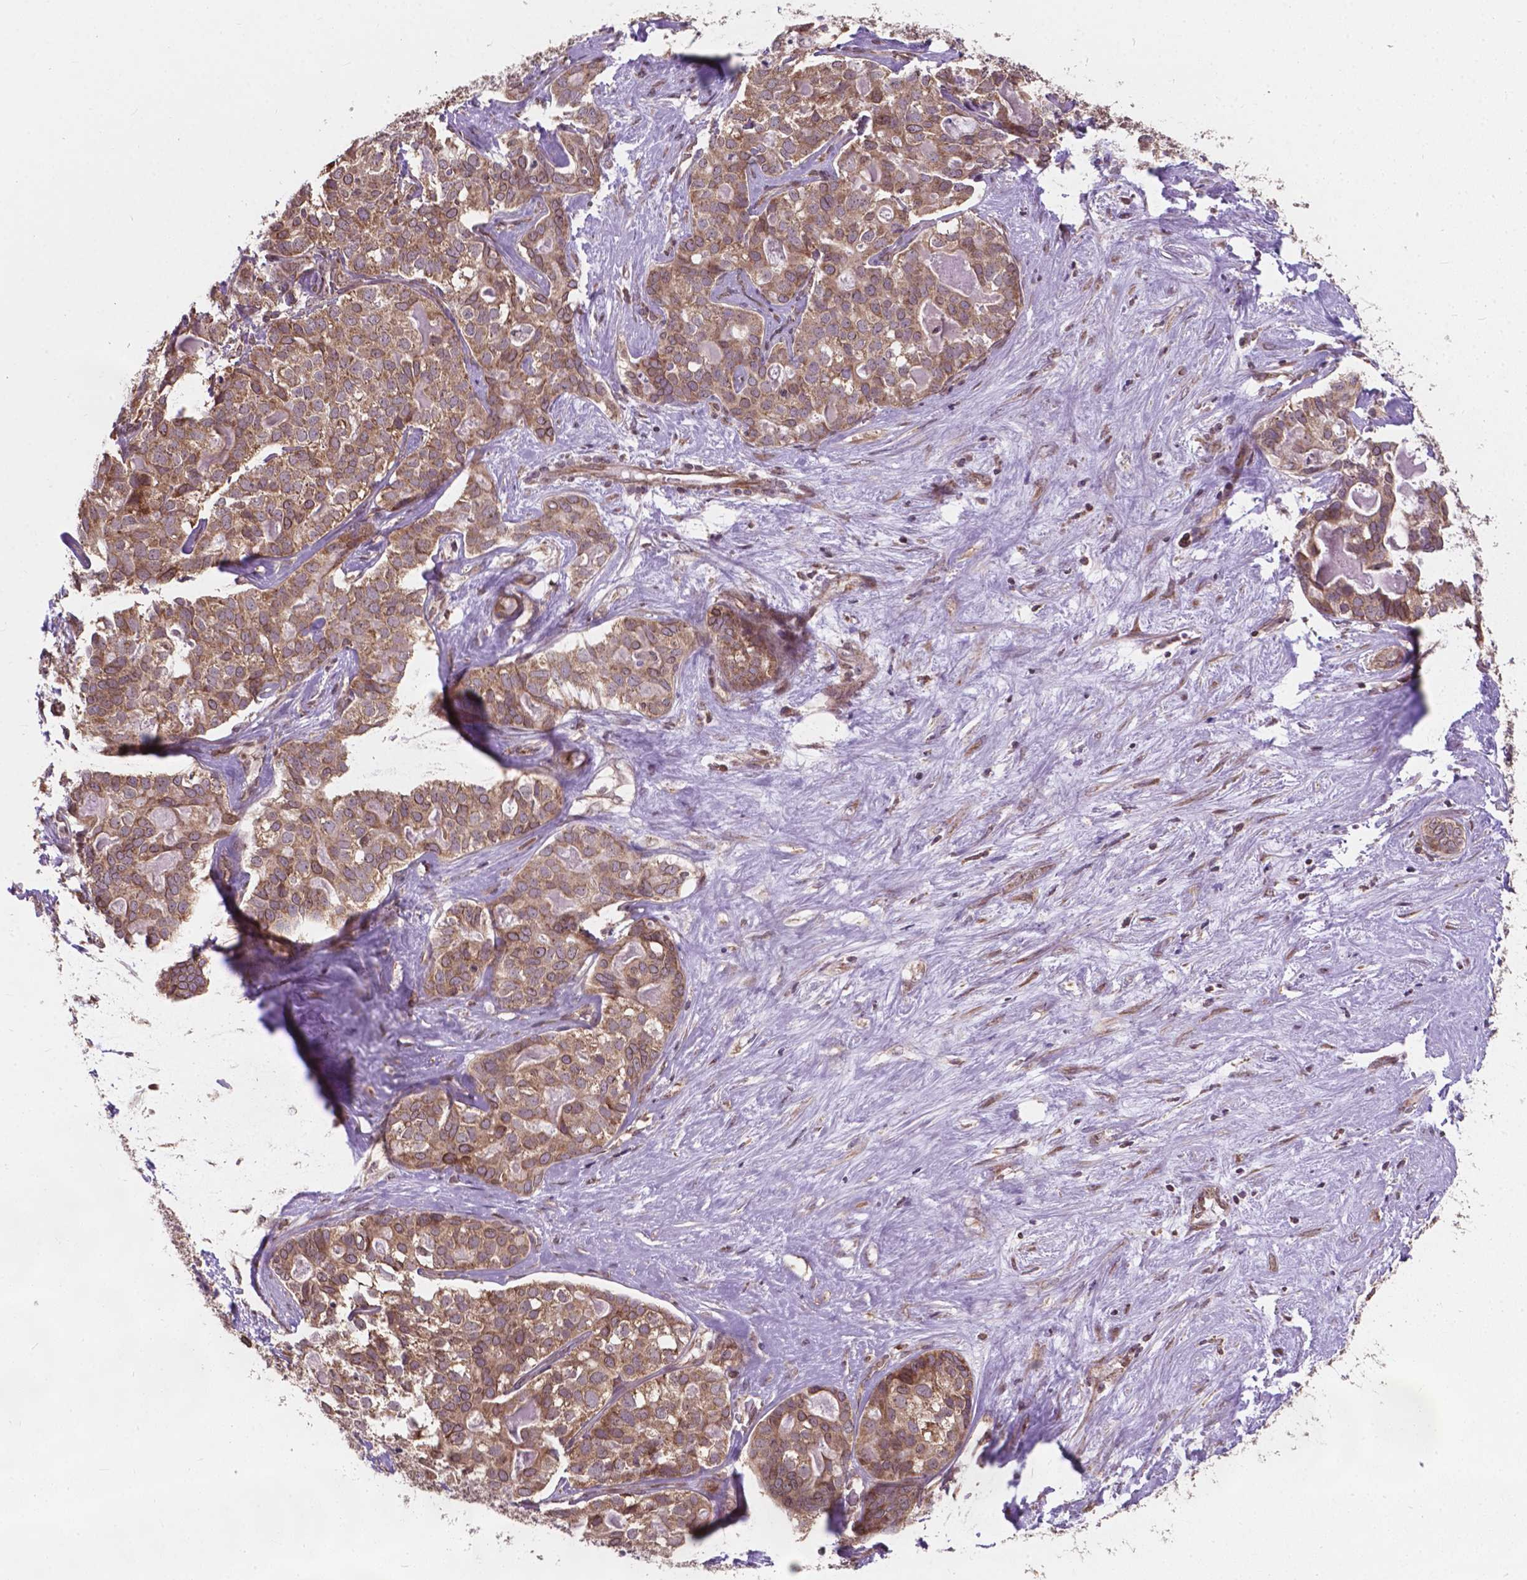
{"staining": {"intensity": "moderate", "quantity": ">75%", "location": "cytoplasmic/membranous"}, "tissue": "liver cancer", "cell_type": "Tumor cells", "image_type": "cancer", "snomed": [{"axis": "morphology", "description": "Cholangiocarcinoma"}, {"axis": "topography", "description": "Liver"}], "caption": "A histopathology image showing moderate cytoplasmic/membranous staining in about >75% of tumor cells in liver cancer (cholangiocarcinoma), as visualized by brown immunohistochemical staining.", "gene": "MRPL33", "patient": {"sex": "male", "age": 56}}